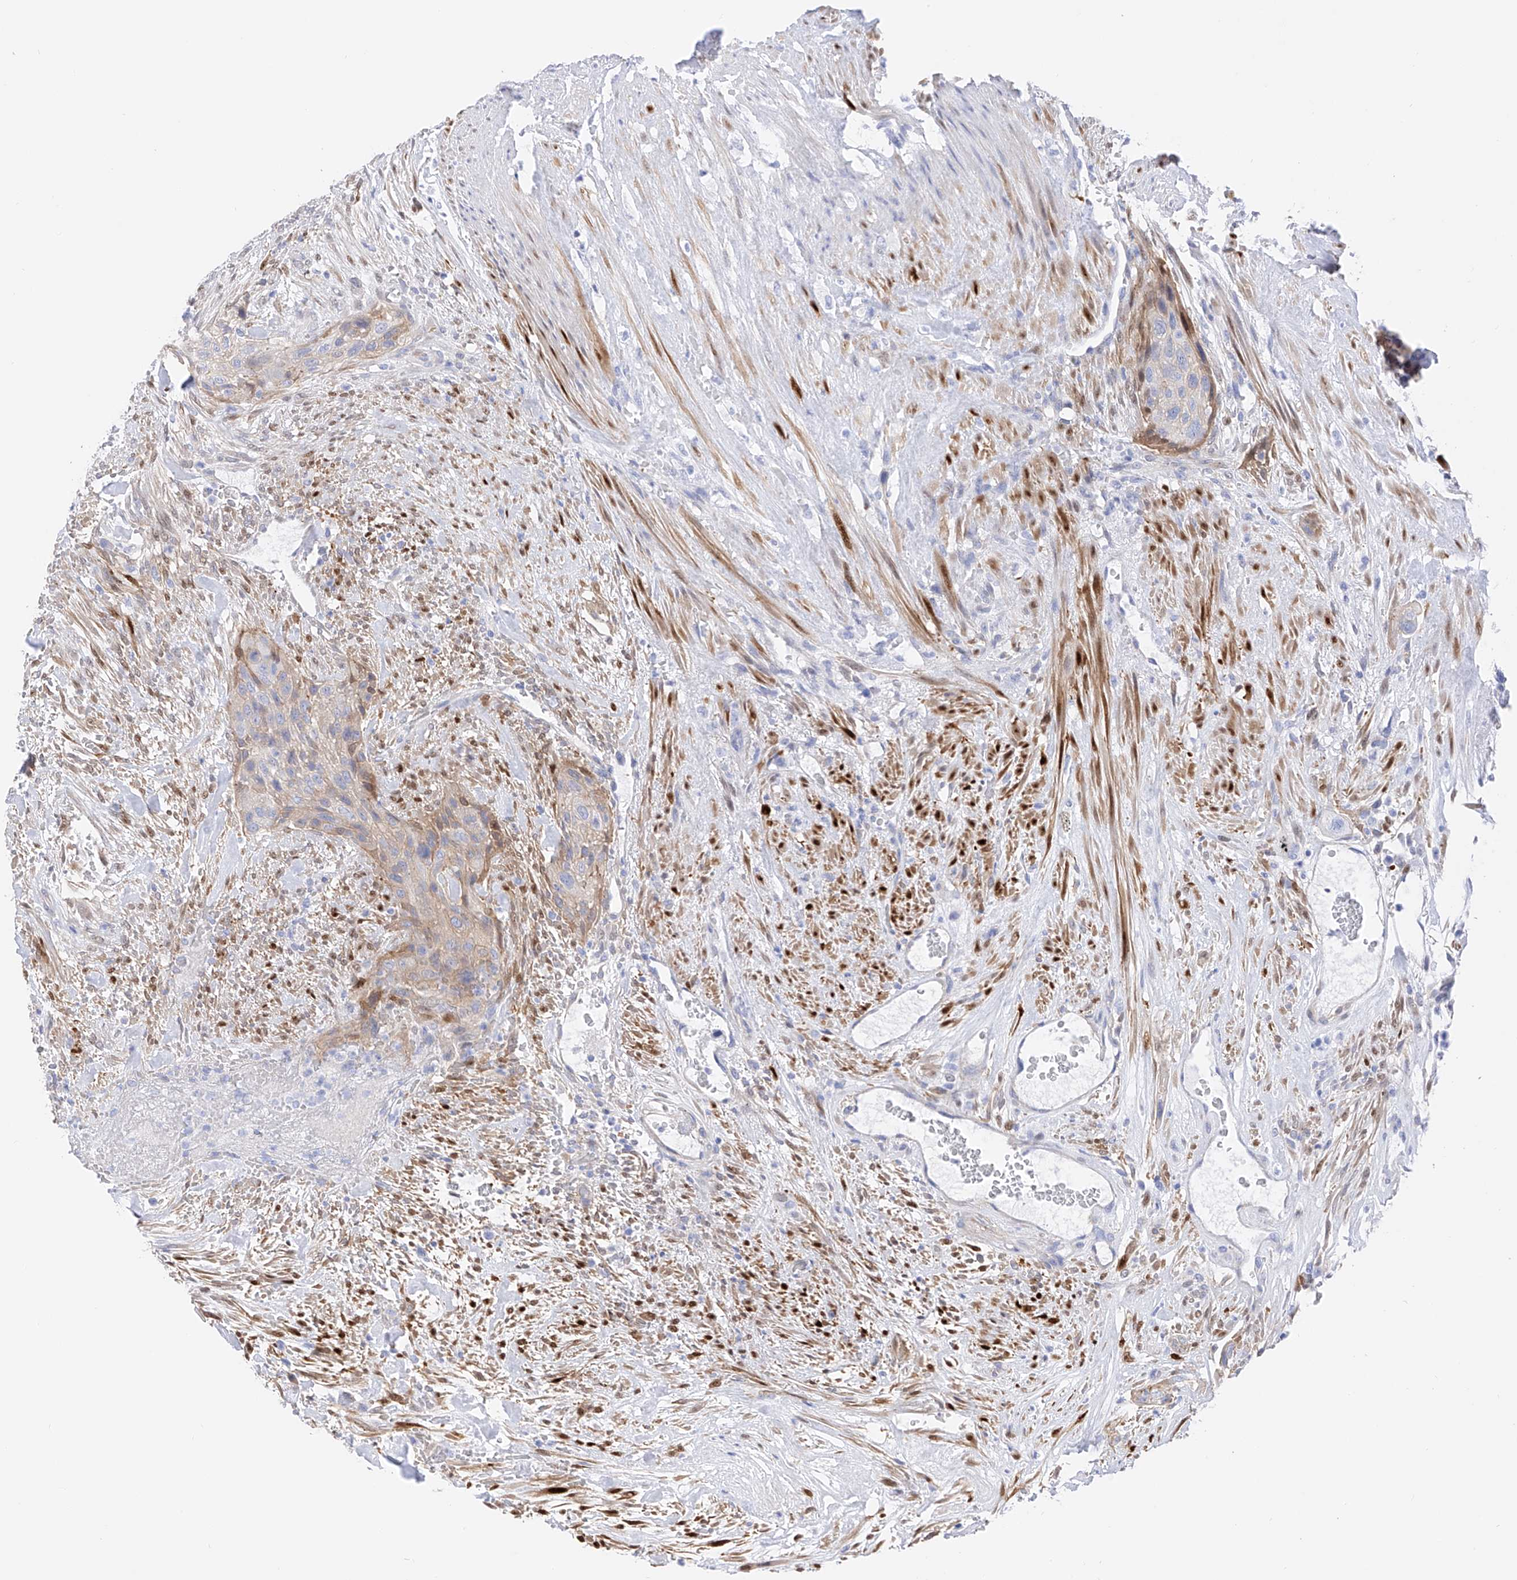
{"staining": {"intensity": "weak", "quantity": "25%-75%", "location": "cytoplasmic/membranous"}, "tissue": "urothelial cancer", "cell_type": "Tumor cells", "image_type": "cancer", "snomed": [{"axis": "morphology", "description": "Urothelial carcinoma, High grade"}, {"axis": "topography", "description": "Urinary bladder"}], "caption": "High-grade urothelial carcinoma tissue demonstrates weak cytoplasmic/membranous expression in approximately 25%-75% of tumor cells", "gene": "TRPC7", "patient": {"sex": "male", "age": 35}}